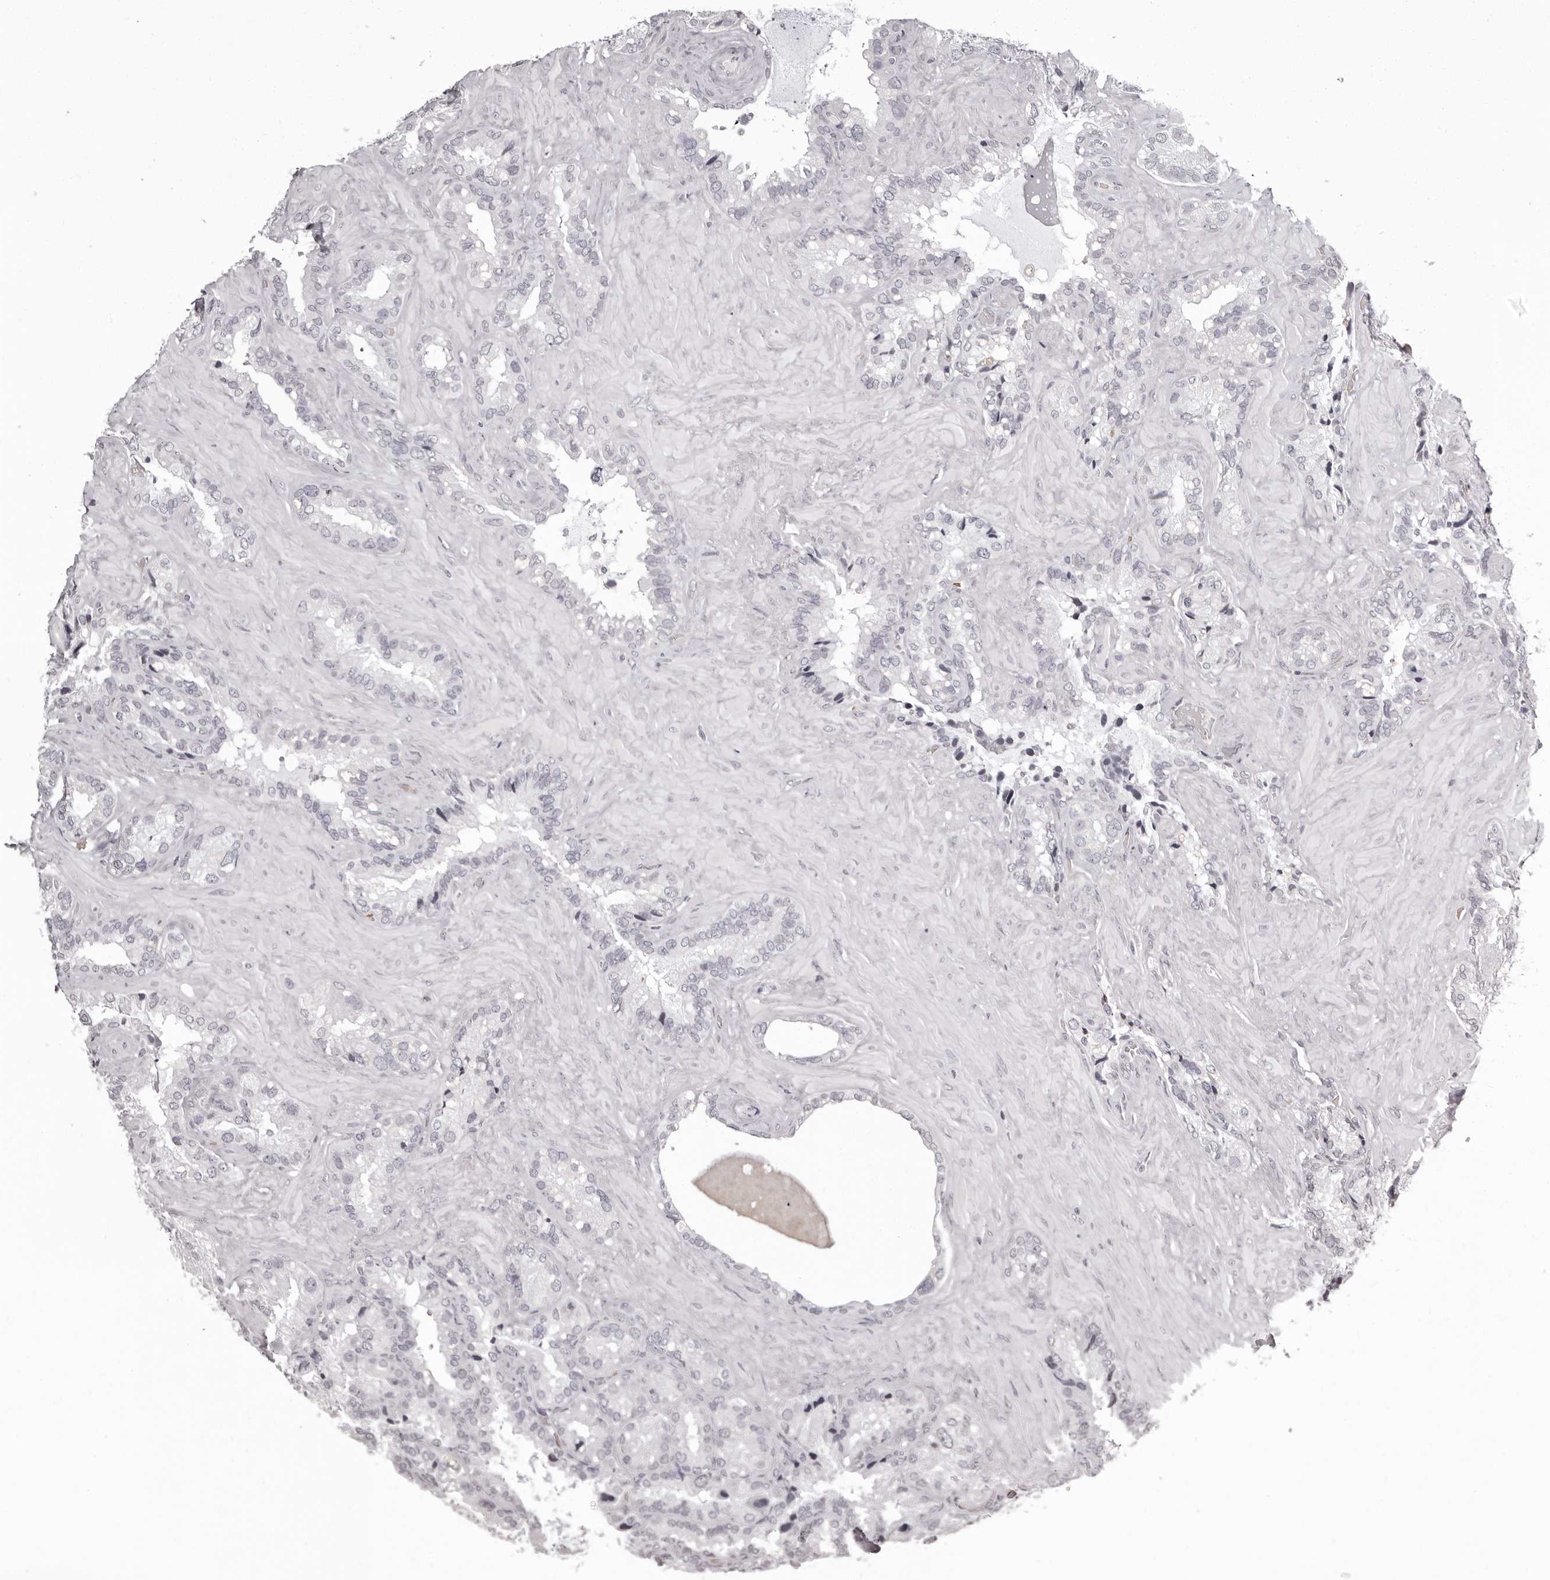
{"staining": {"intensity": "negative", "quantity": "none", "location": "none"}, "tissue": "seminal vesicle", "cell_type": "Glandular cells", "image_type": "normal", "snomed": [{"axis": "morphology", "description": "Normal tissue, NOS"}, {"axis": "topography", "description": "Prostate"}, {"axis": "topography", "description": "Seminal veicle"}], "caption": "Immunohistochemistry (IHC) micrograph of normal seminal vesicle: seminal vesicle stained with DAB reveals no significant protein positivity in glandular cells. The staining was performed using DAB (3,3'-diaminobenzidine) to visualize the protein expression in brown, while the nuclei were stained in blue with hematoxylin (Magnification: 20x).", "gene": "C8orf74", "patient": {"sex": "male", "age": 68}}